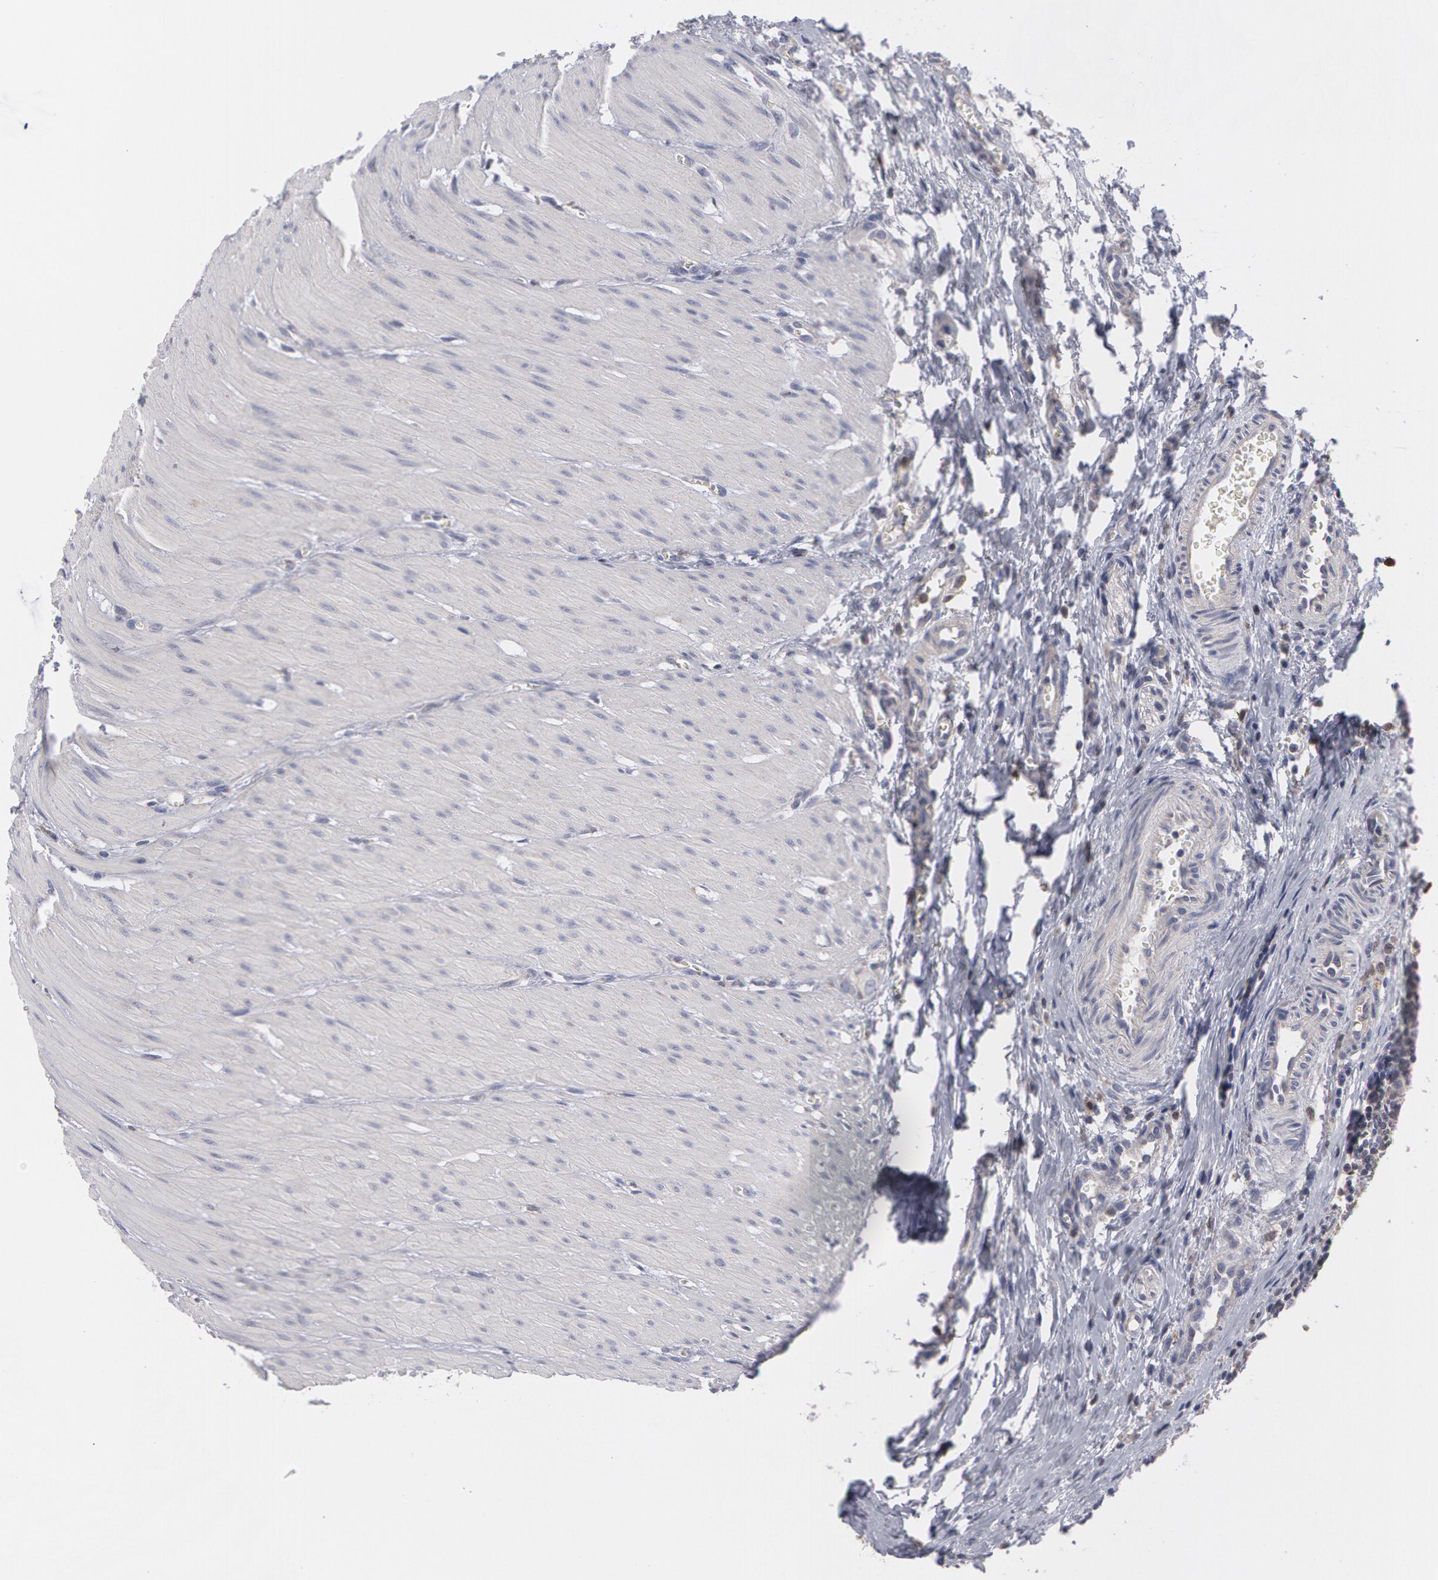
{"staining": {"intensity": "weak", "quantity": "25%-75%", "location": "cytoplasmic/membranous"}, "tissue": "small intestine", "cell_type": "Glandular cells", "image_type": "normal", "snomed": [{"axis": "morphology", "description": "Normal tissue, NOS"}, {"axis": "topography", "description": "Small intestine"}], "caption": "Immunohistochemistry (IHC) micrograph of unremarkable small intestine: human small intestine stained using IHC exhibits low levels of weak protein expression localized specifically in the cytoplasmic/membranous of glandular cells, appearing as a cytoplasmic/membranous brown color.", "gene": "CAT", "patient": {"sex": "male", "age": 1}}